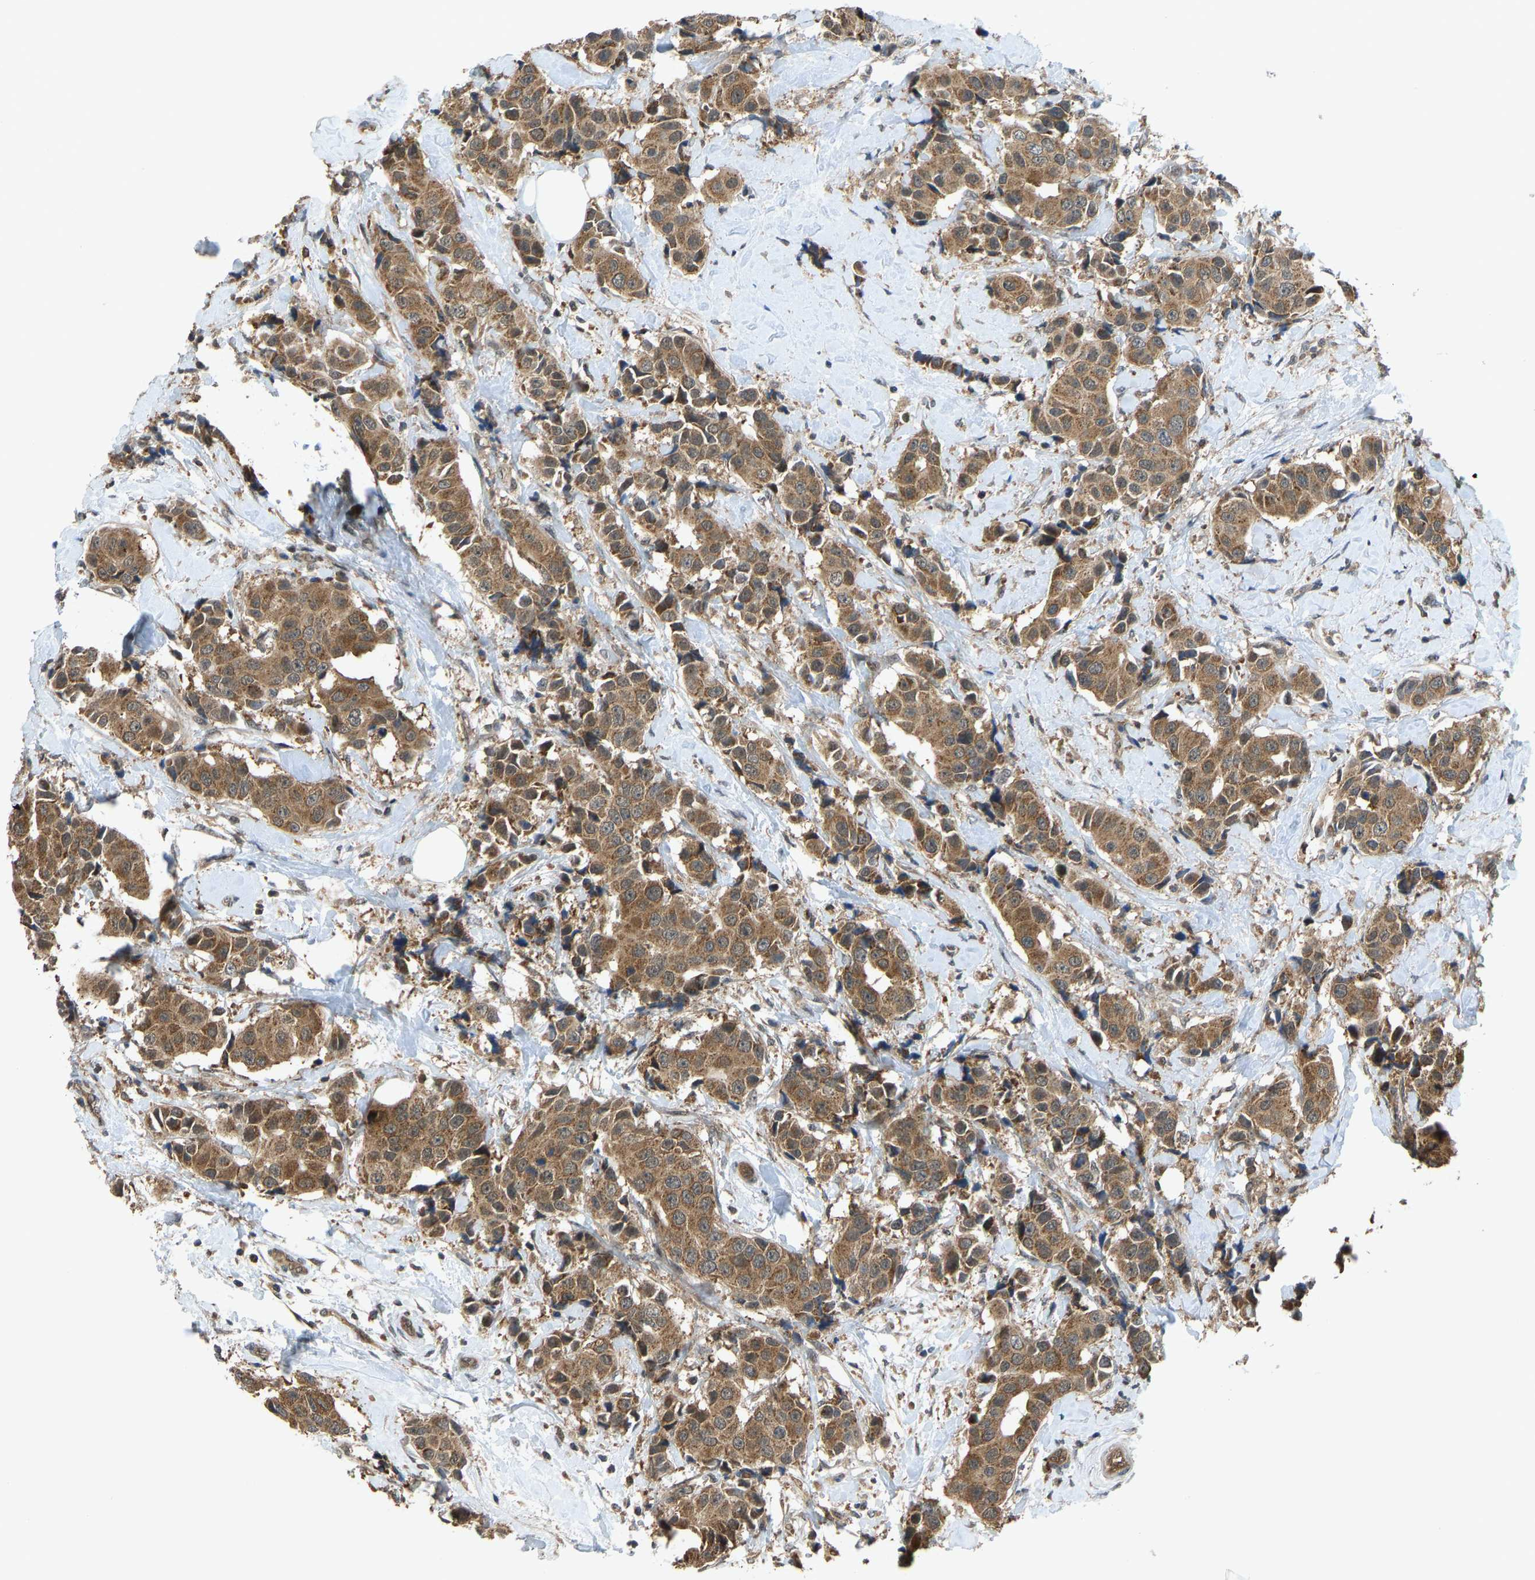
{"staining": {"intensity": "moderate", "quantity": ">75%", "location": "cytoplasmic/membranous"}, "tissue": "breast cancer", "cell_type": "Tumor cells", "image_type": "cancer", "snomed": [{"axis": "morphology", "description": "Normal tissue, NOS"}, {"axis": "morphology", "description": "Duct carcinoma"}, {"axis": "topography", "description": "Breast"}], "caption": "About >75% of tumor cells in breast cancer (intraductal carcinoma) exhibit moderate cytoplasmic/membranous protein expression as visualized by brown immunohistochemical staining.", "gene": "CCT8", "patient": {"sex": "female", "age": 39}}